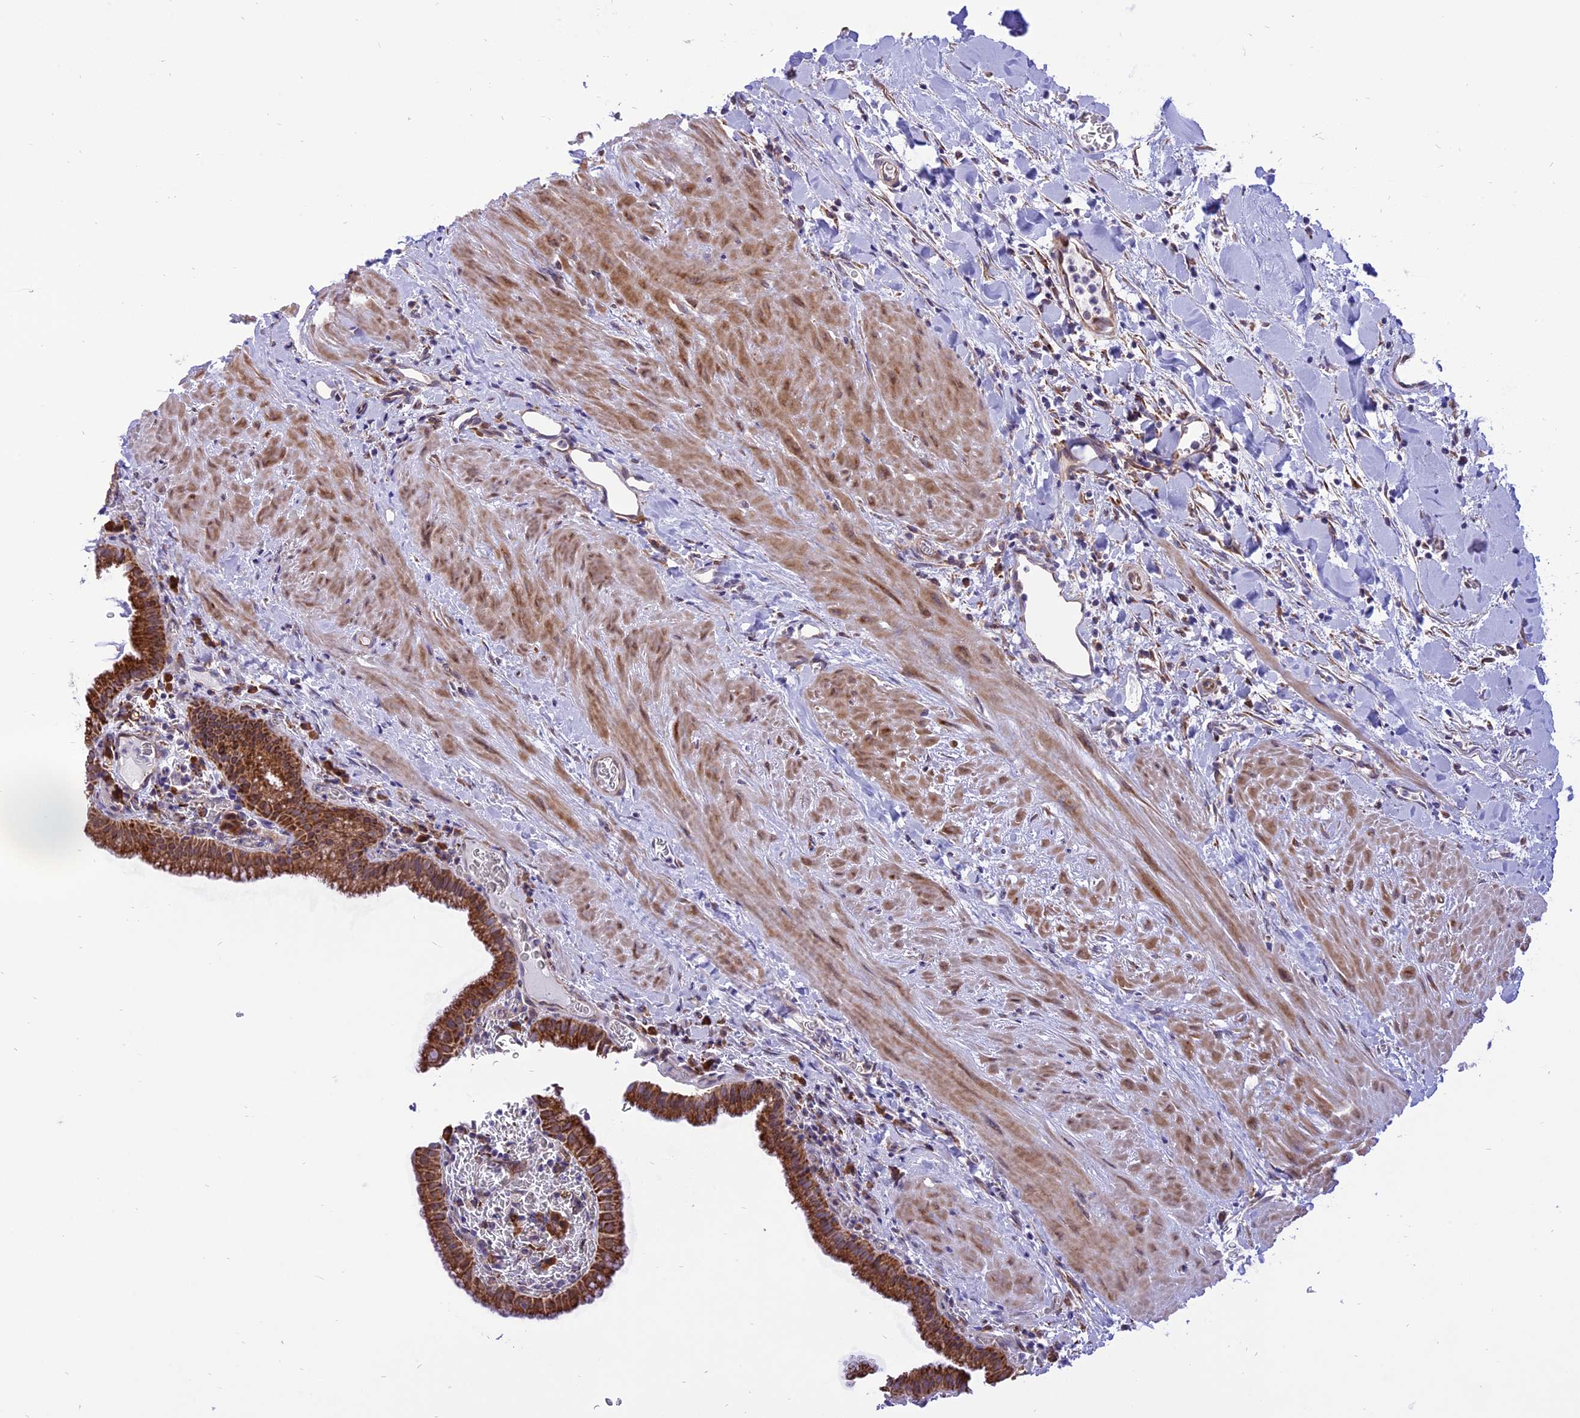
{"staining": {"intensity": "strong", "quantity": "25%-75%", "location": "cytoplasmic/membranous"}, "tissue": "gallbladder", "cell_type": "Glandular cells", "image_type": "normal", "snomed": [{"axis": "morphology", "description": "Normal tissue, NOS"}, {"axis": "topography", "description": "Gallbladder"}], "caption": "DAB (3,3'-diaminobenzidine) immunohistochemical staining of benign gallbladder displays strong cytoplasmic/membranous protein staining in about 25%-75% of glandular cells. (Brightfield microscopy of DAB IHC at high magnification).", "gene": "ARMCX6", "patient": {"sex": "male", "age": 78}}